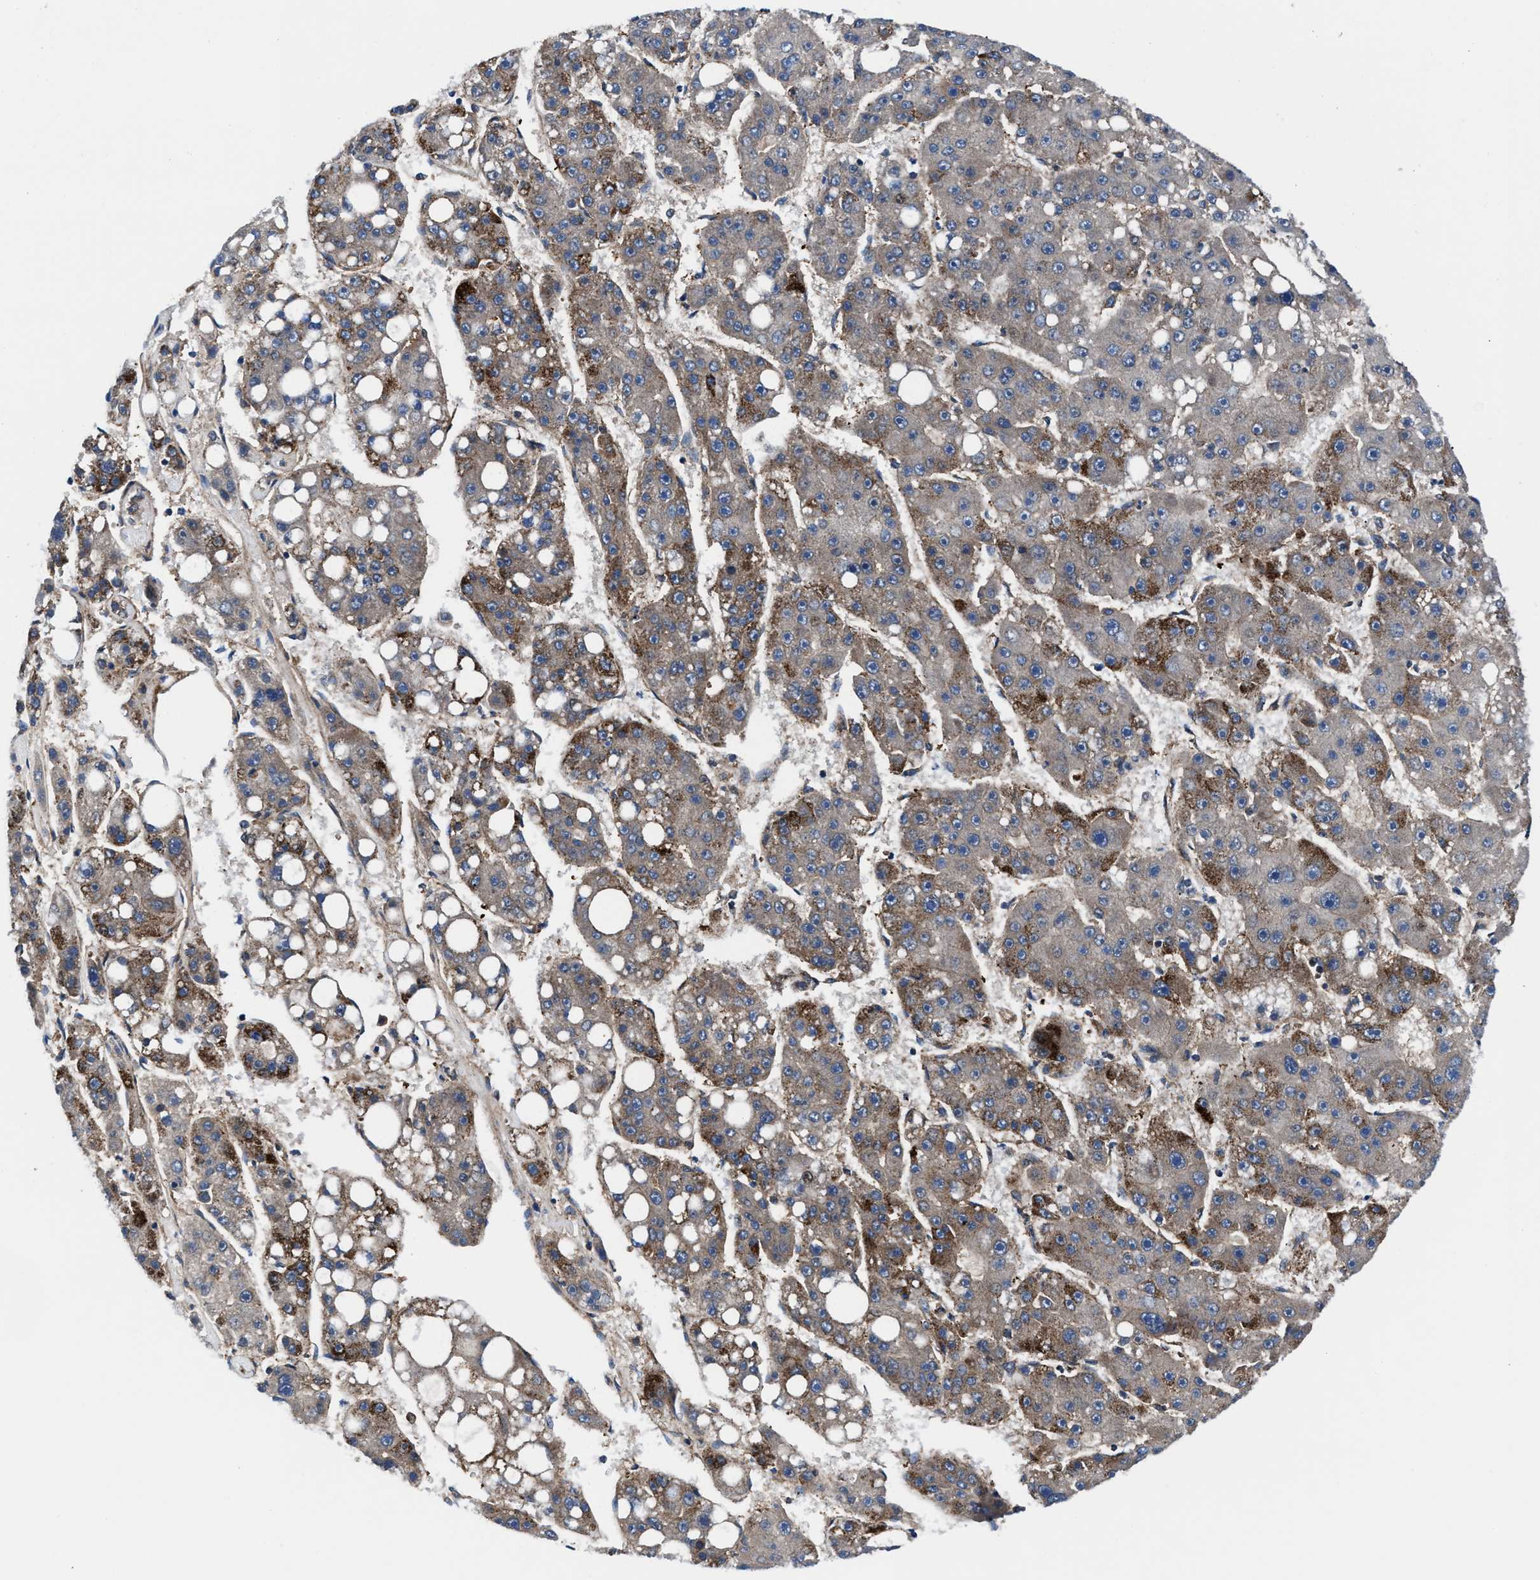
{"staining": {"intensity": "moderate", "quantity": "25%-75%", "location": "cytoplasmic/membranous"}, "tissue": "liver cancer", "cell_type": "Tumor cells", "image_type": "cancer", "snomed": [{"axis": "morphology", "description": "Carcinoma, Hepatocellular, NOS"}, {"axis": "topography", "description": "Liver"}], "caption": "Protein expression analysis of human liver cancer (hepatocellular carcinoma) reveals moderate cytoplasmic/membranous positivity in about 25%-75% of tumor cells.", "gene": "NKTR", "patient": {"sex": "female", "age": 61}}